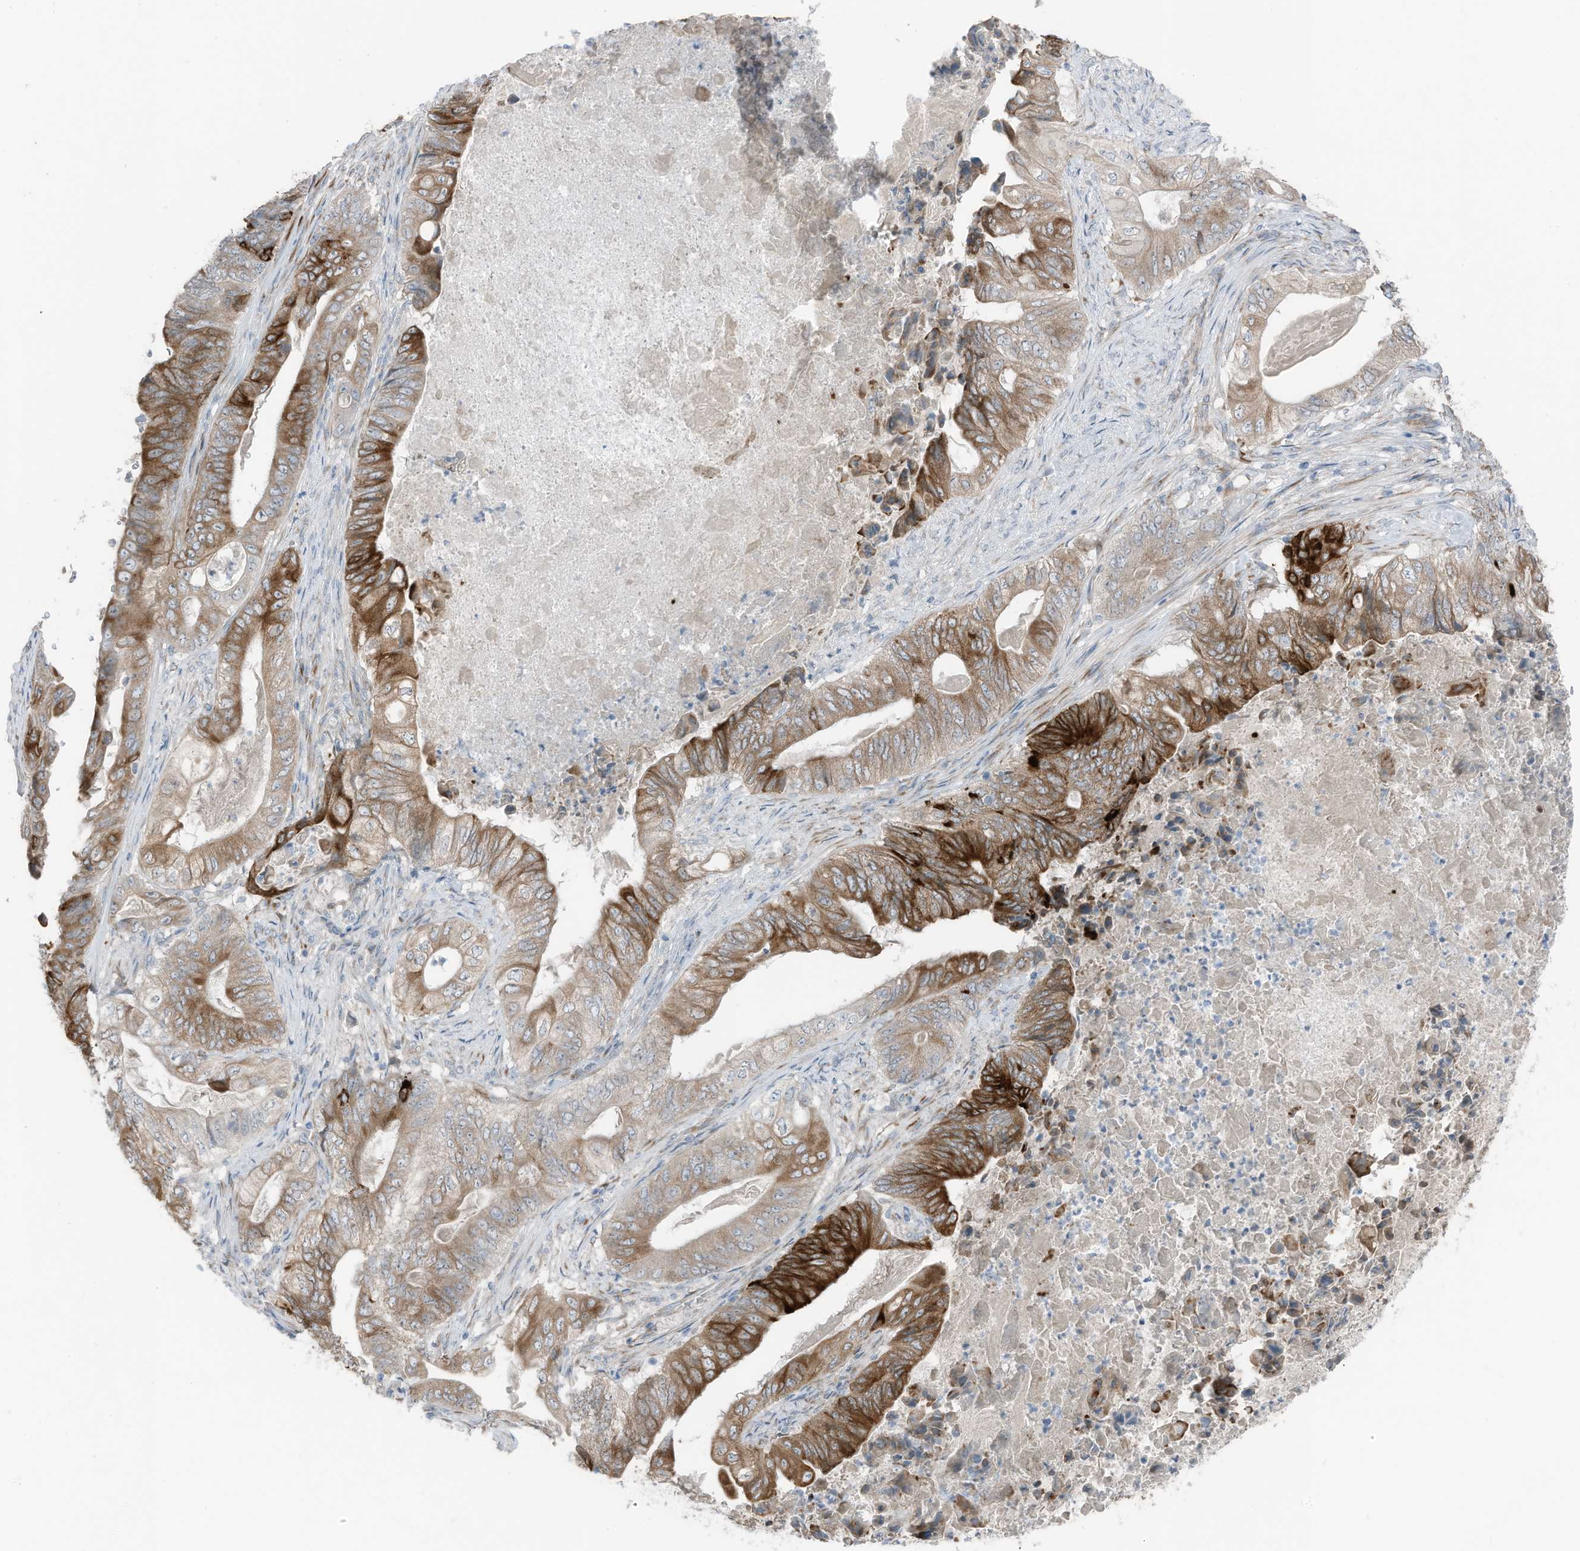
{"staining": {"intensity": "strong", "quantity": "25%-75%", "location": "cytoplasmic/membranous"}, "tissue": "stomach cancer", "cell_type": "Tumor cells", "image_type": "cancer", "snomed": [{"axis": "morphology", "description": "Adenocarcinoma, NOS"}, {"axis": "topography", "description": "Stomach"}], "caption": "Protein analysis of stomach cancer tissue shows strong cytoplasmic/membranous staining in approximately 25%-75% of tumor cells.", "gene": "ARHGEF33", "patient": {"sex": "female", "age": 73}}